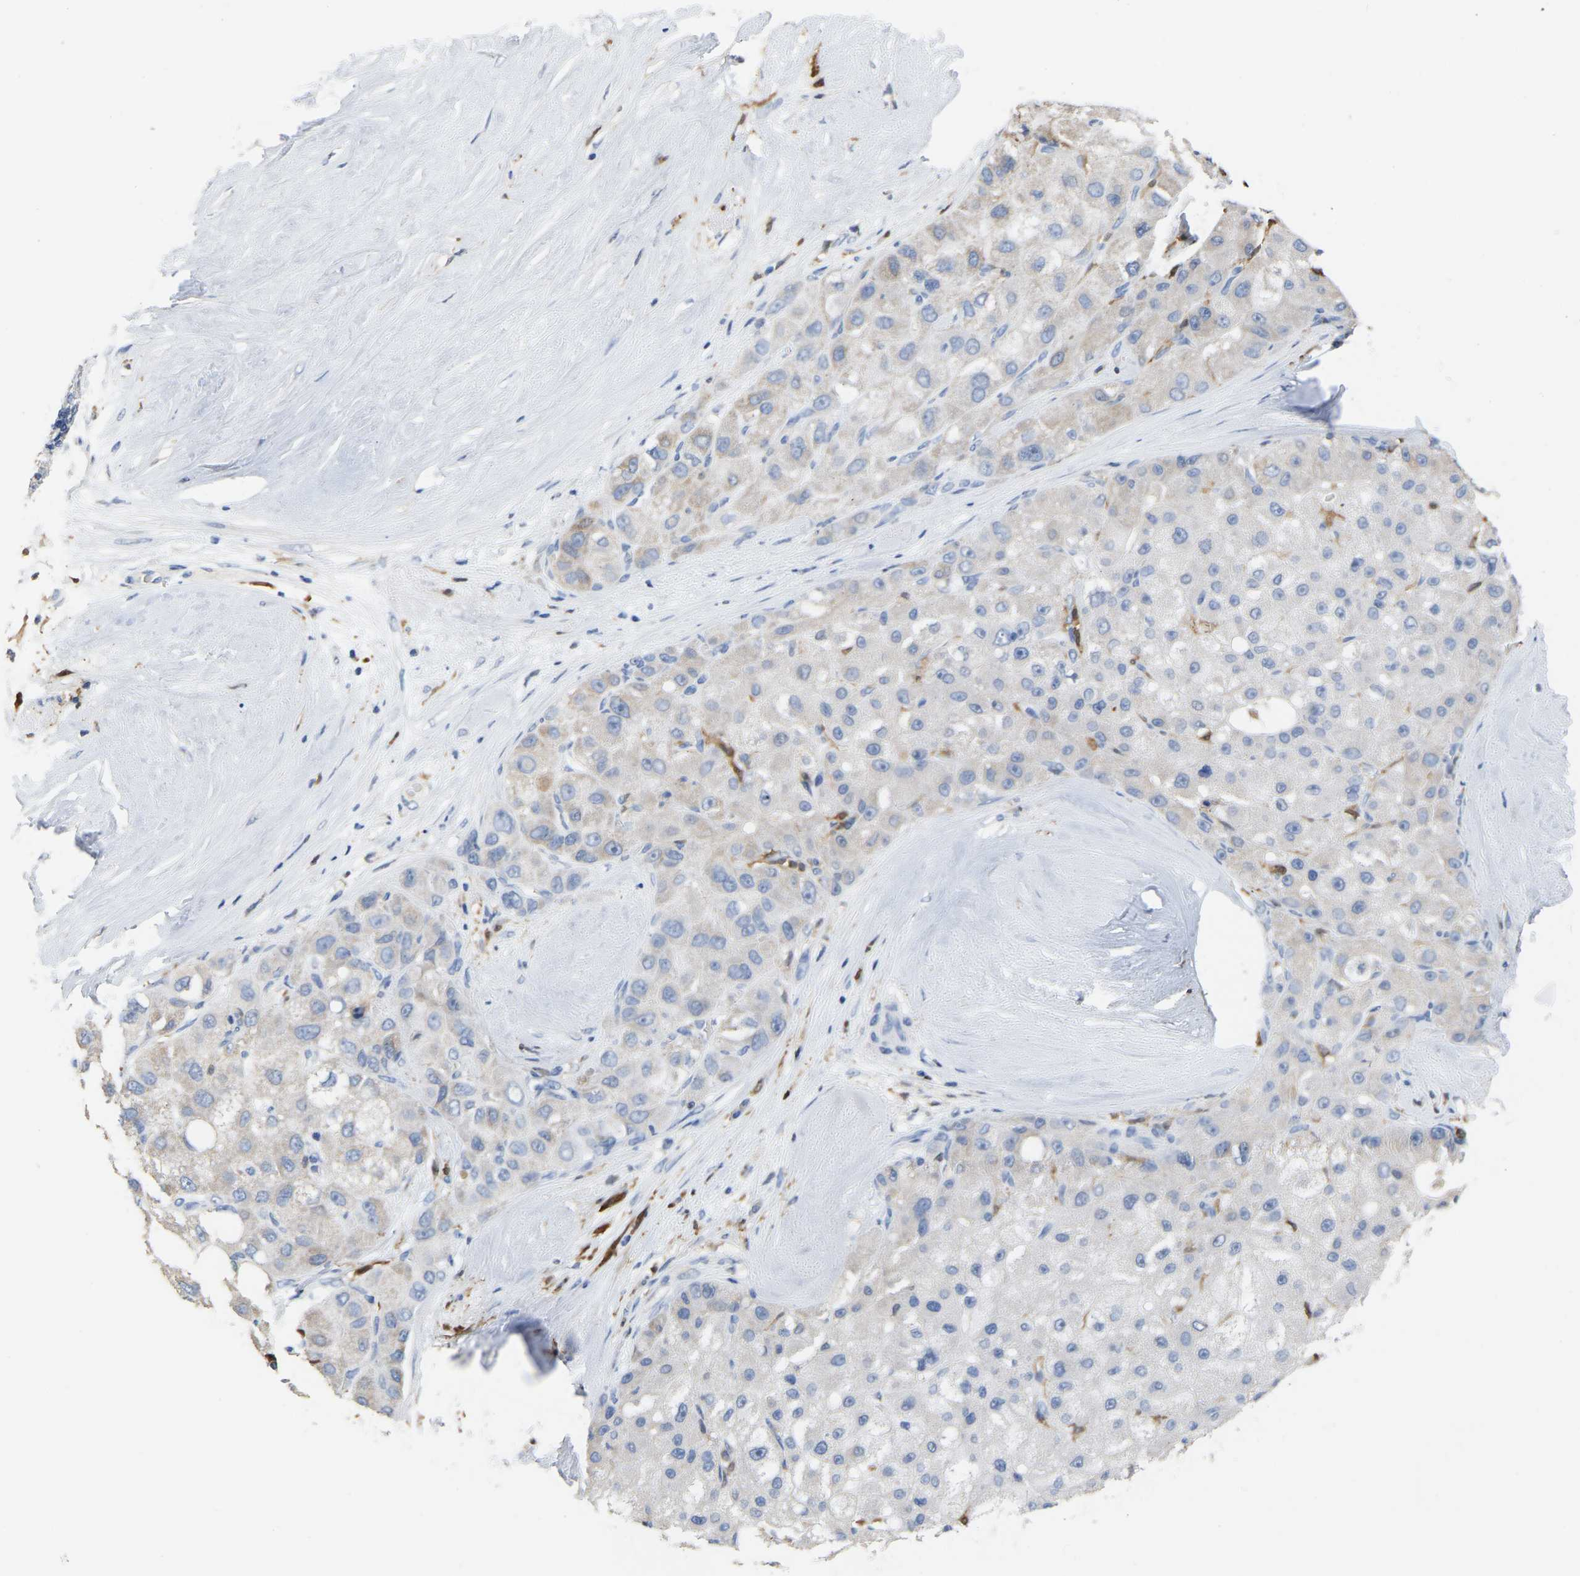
{"staining": {"intensity": "negative", "quantity": "none", "location": "none"}, "tissue": "liver cancer", "cell_type": "Tumor cells", "image_type": "cancer", "snomed": [{"axis": "morphology", "description": "Carcinoma, Hepatocellular, NOS"}, {"axis": "topography", "description": "Liver"}], "caption": "A micrograph of human liver cancer is negative for staining in tumor cells.", "gene": "ULBP2", "patient": {"sex": "male", "age": 80}}